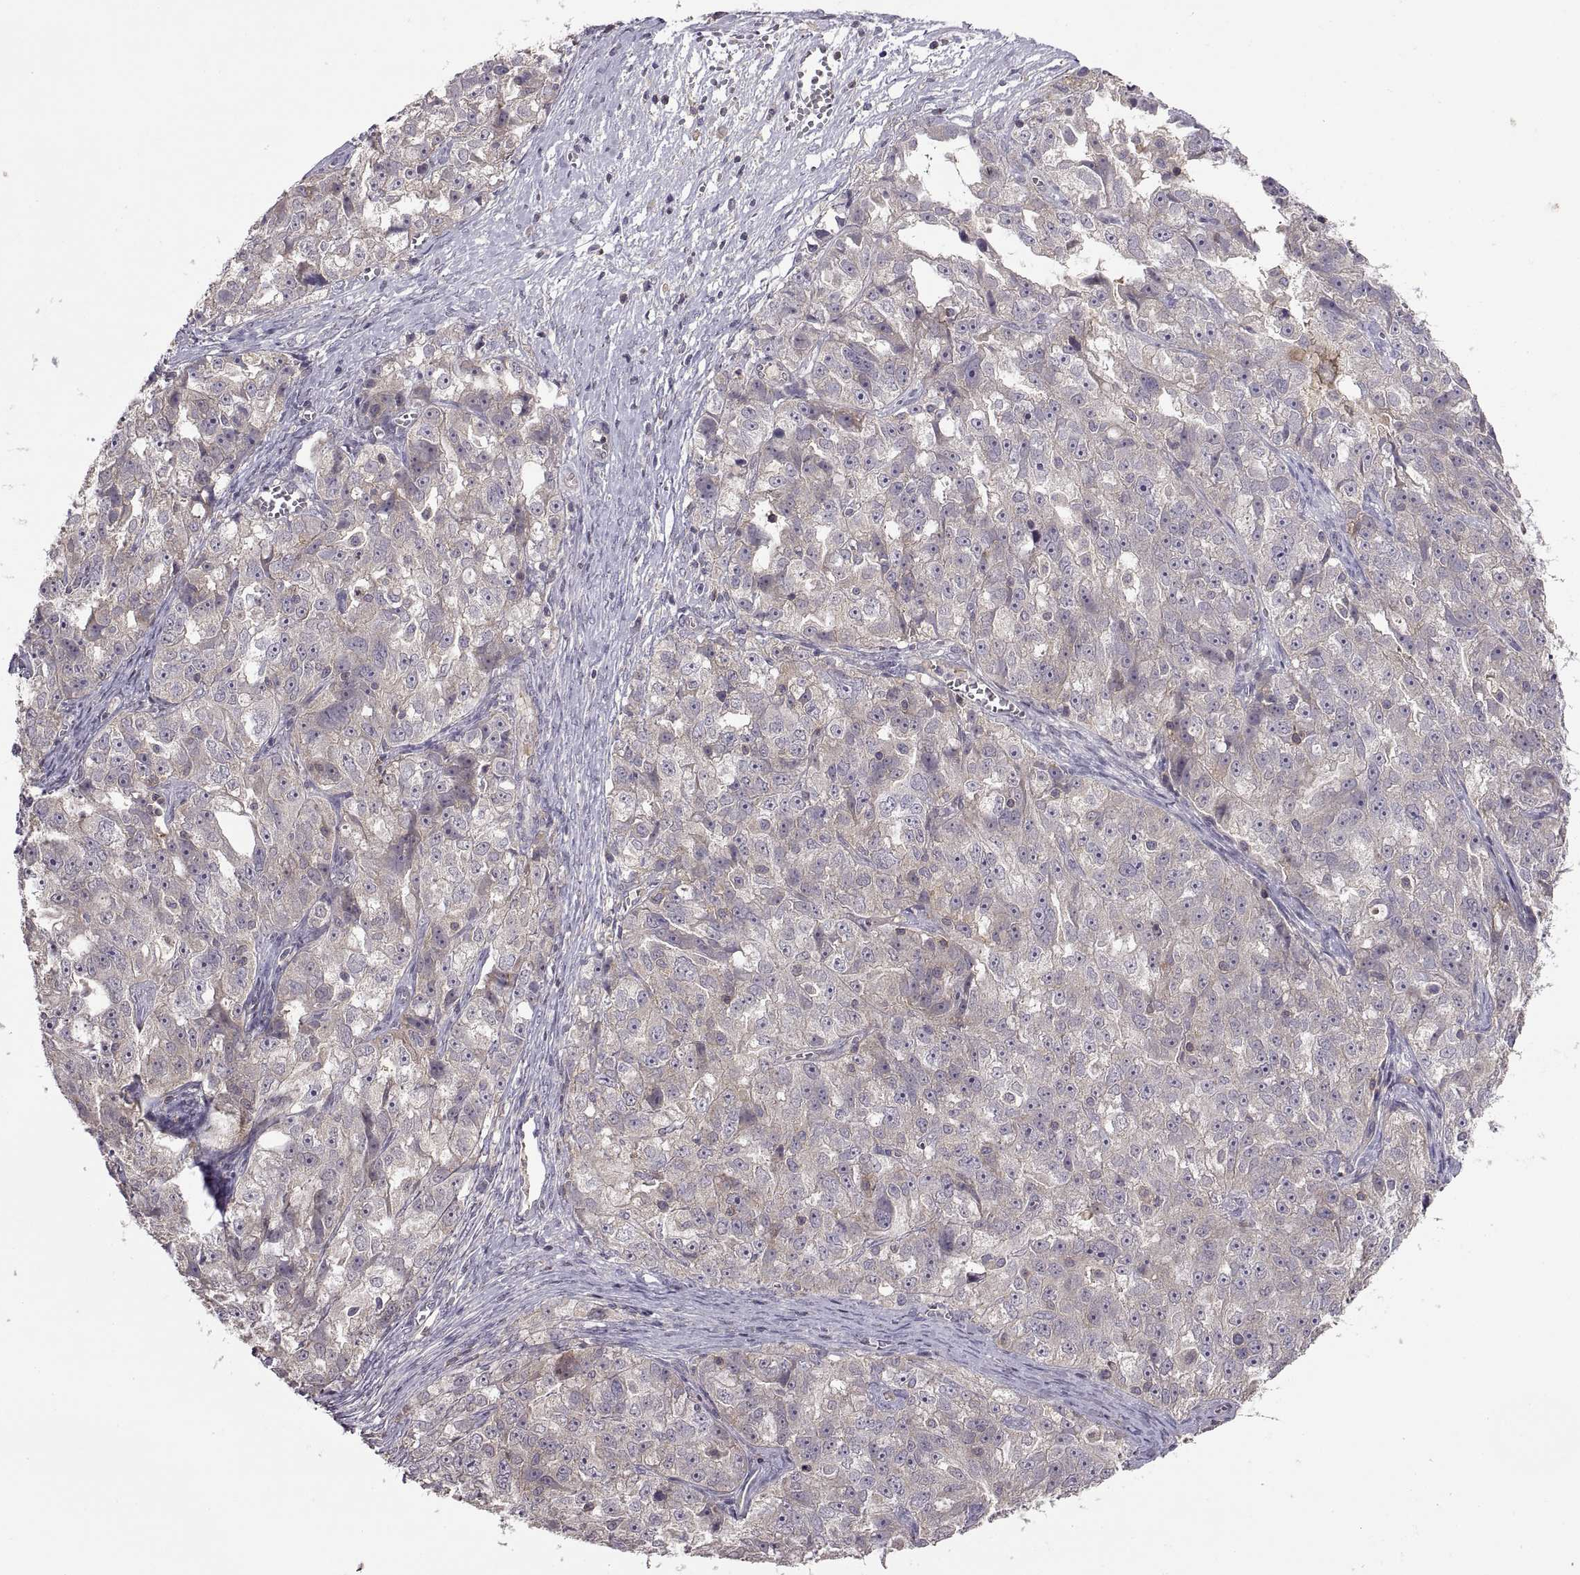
{"staining": {"intensity": "negative", "quantity": "none", "location": "none"}, "tissue": "ovarian cancer", "cell_type": "Tumor cells", "image_type": "cancer", "snomed": [{"axis": "morphology", "description": "Cystadenocarcinoma, serous, NOS"}, {"axis": "topography", "description": "Ovary"}], "caption": "Ovarian serous cystadenocarcinoma was stained to show a protein in brown. There is no significant staining in tumor cells.", "gene": "NMNAT2", "patient": {"sex": "female", "age": 51}}